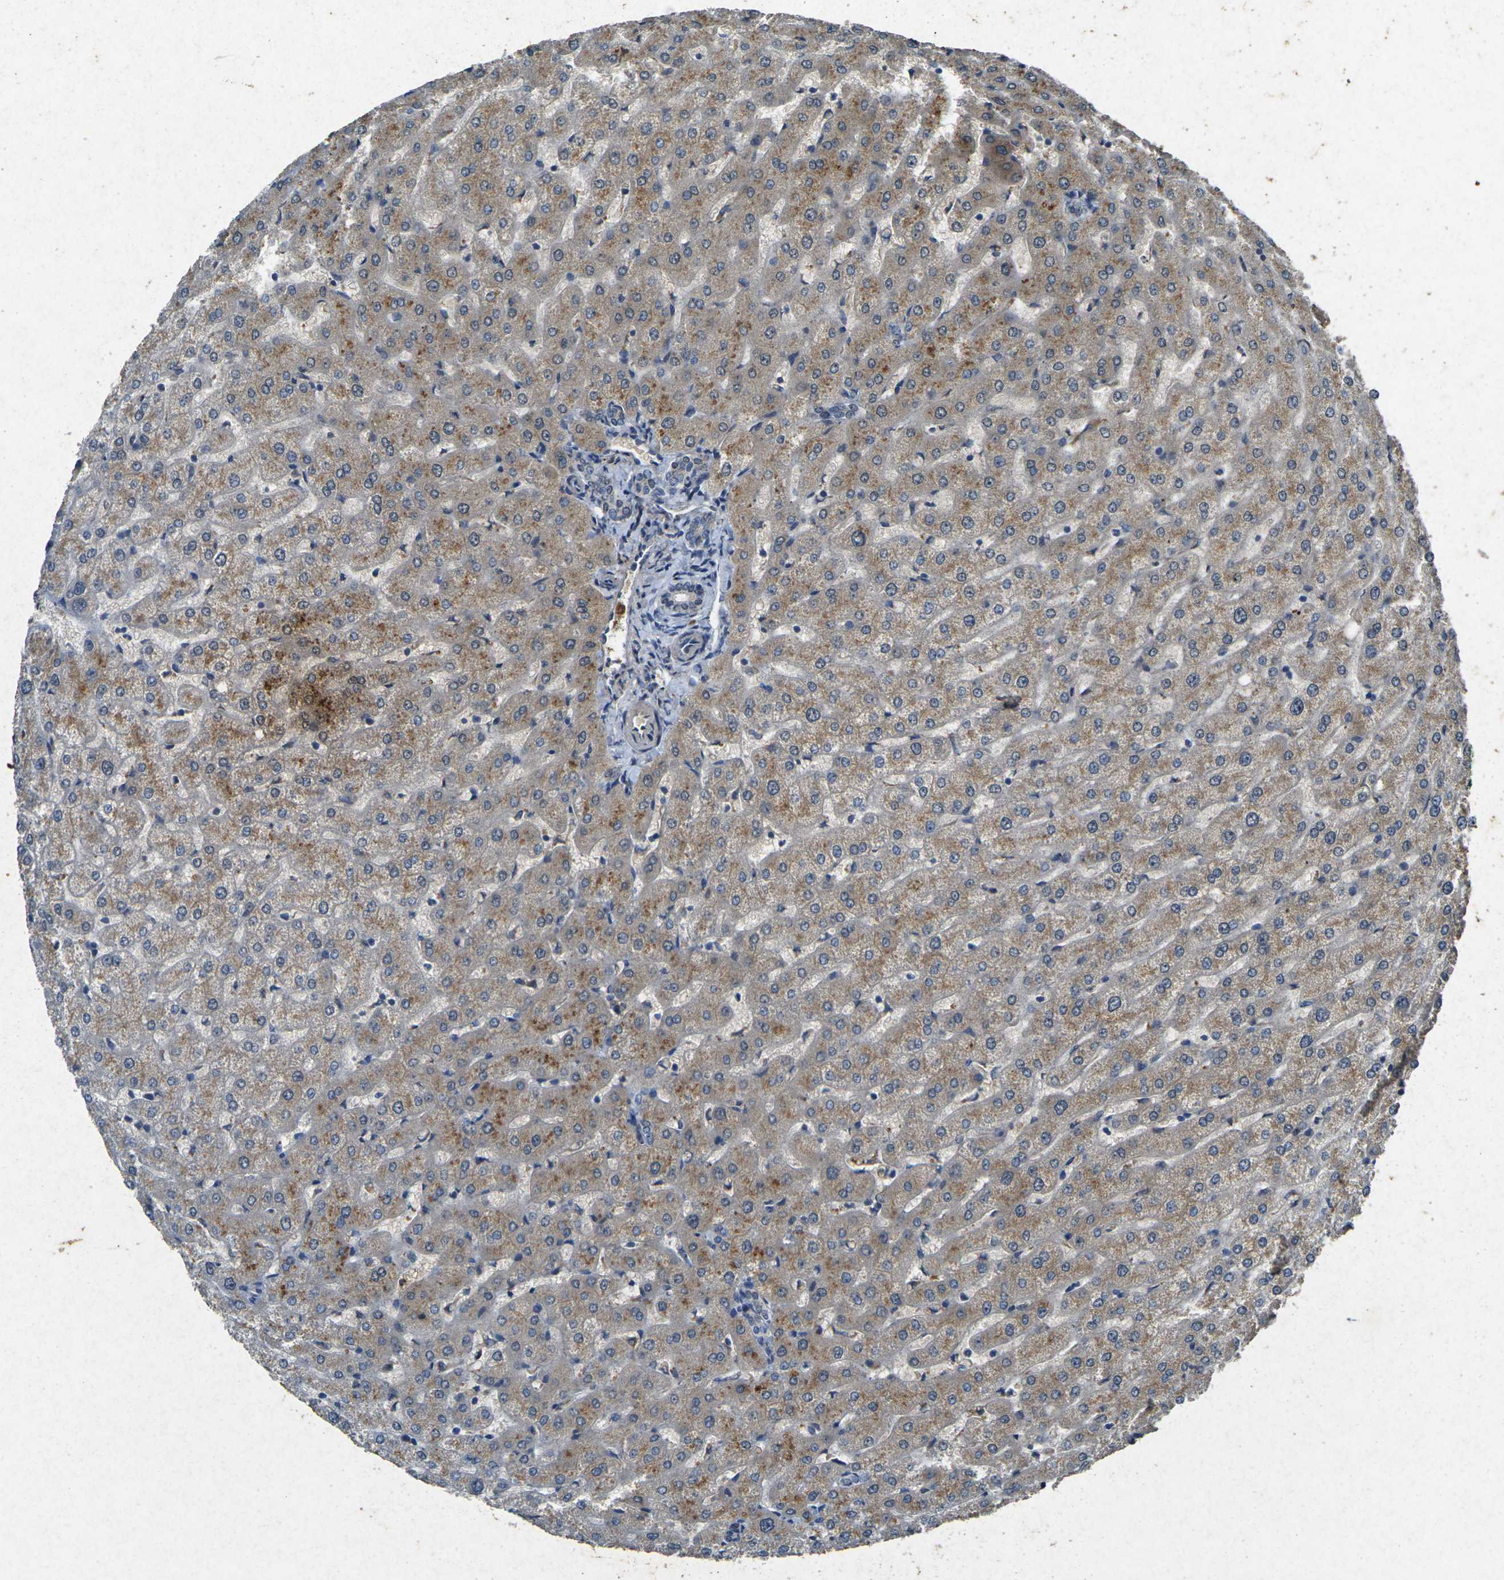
{"staining": {"intensity": "negative", "quantity": "none", "location": "none"}, "tissue": "liver", "cell_type": "Cholangiocytes", "image_type": "normal", "snomed": [{"axis": "morphology", "description": "Normal tissue, NOS"}, {"axis": "morphology", "description": "Fibrosis, NOS"}, {"axis": "topography", "description": "Liver"}], "caption": "The IHC micrograph has no significant positivity in cholangiocytes of liver.", "gene": "RGMA", "patient": {"sex": "female", "age": 29}}